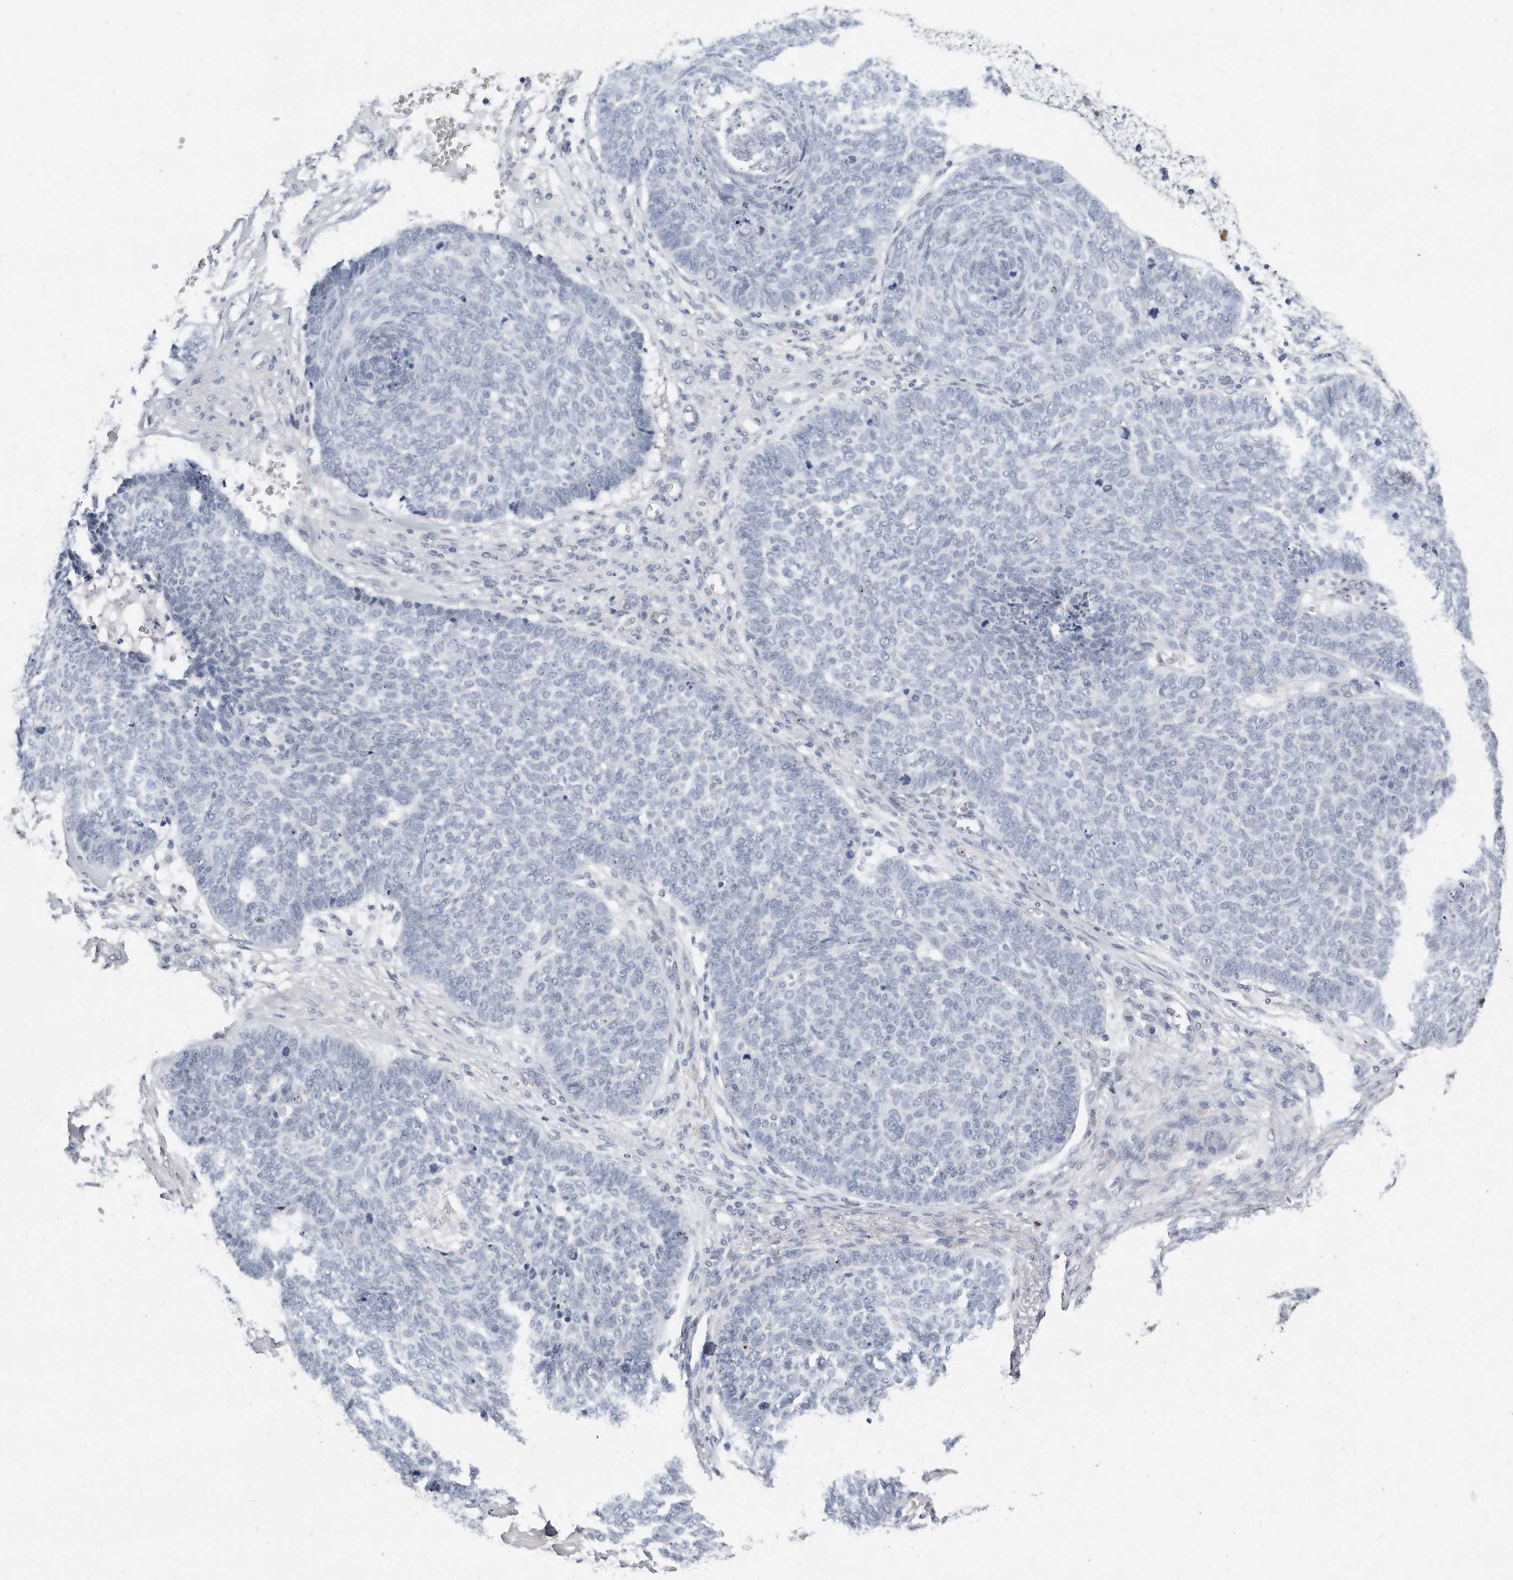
{"staining": {"intensity": "negative", "quantity": "none", "location": "none"}, "tissue": "skin cancer", "cell_type": "Tumor cells", "image_type": "cancer", "snomed": [{"axis": "morphology", "description": "Basal cell carcinoma"}, {"axis": "topography", "description": "Skin"}], "caption": "There is no significant positivity in tumor cells of skin basal cell carcinoma.", "gene": "CTBP2", "patient": {"sex": "male", "age": 84}}